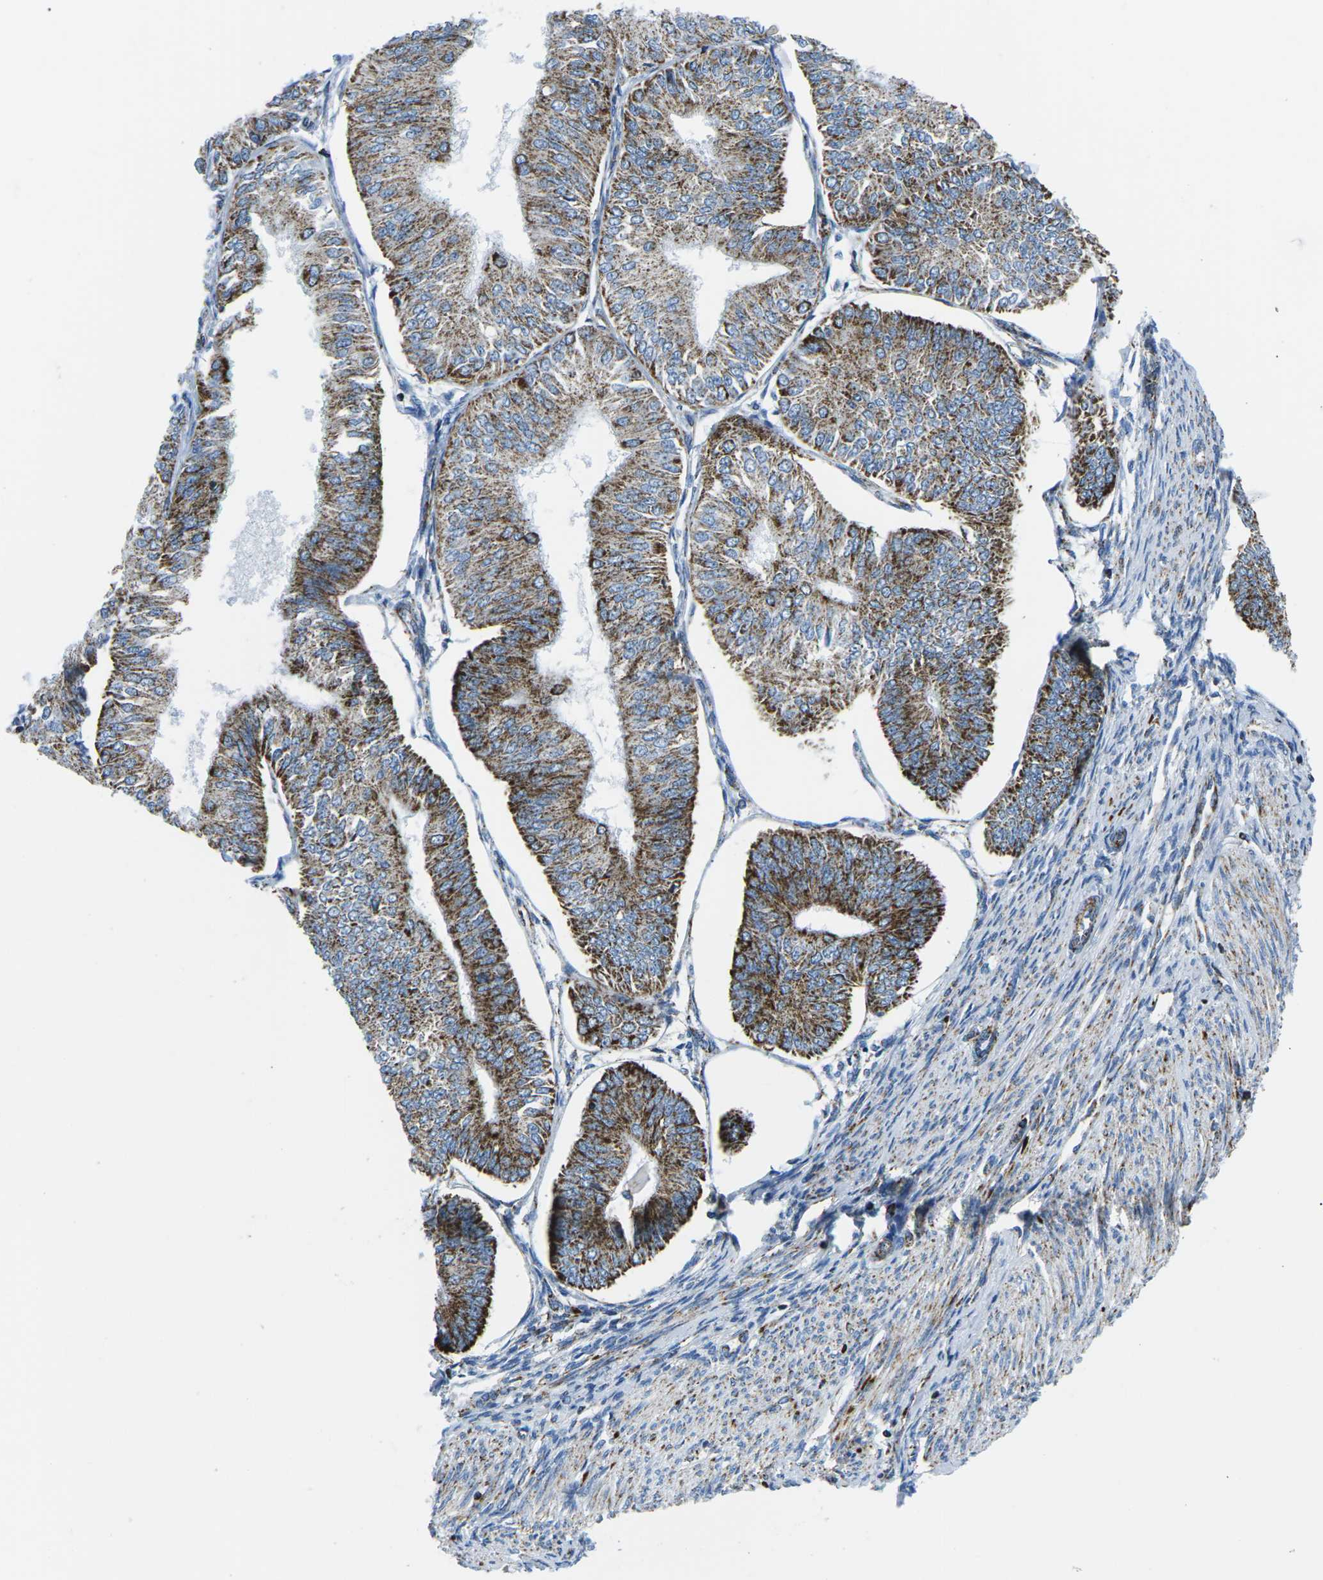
{"staining": {"intensity": "strong", "quantity": ">75%", "location": "cytoplasmic/membranous"}, "tissue": "endometrial cancer", "cell_type": "Tumor cells", "image_type": "cancer", "snomed": [{"axis": "morphology", "description": "Adenocarcinoma, NOS"}, {"axis": "topography", "description": "Endometrium"}], "caption": "Immunohistochemistry (DAB) staining of endometrial cancer (adenocarcinoma) exhibits strong cytoplasmic/membranous protein expression in about >75% of tumor cells.", "gene": "COX6C", "patient": {"sex": "female", "age": 58}}